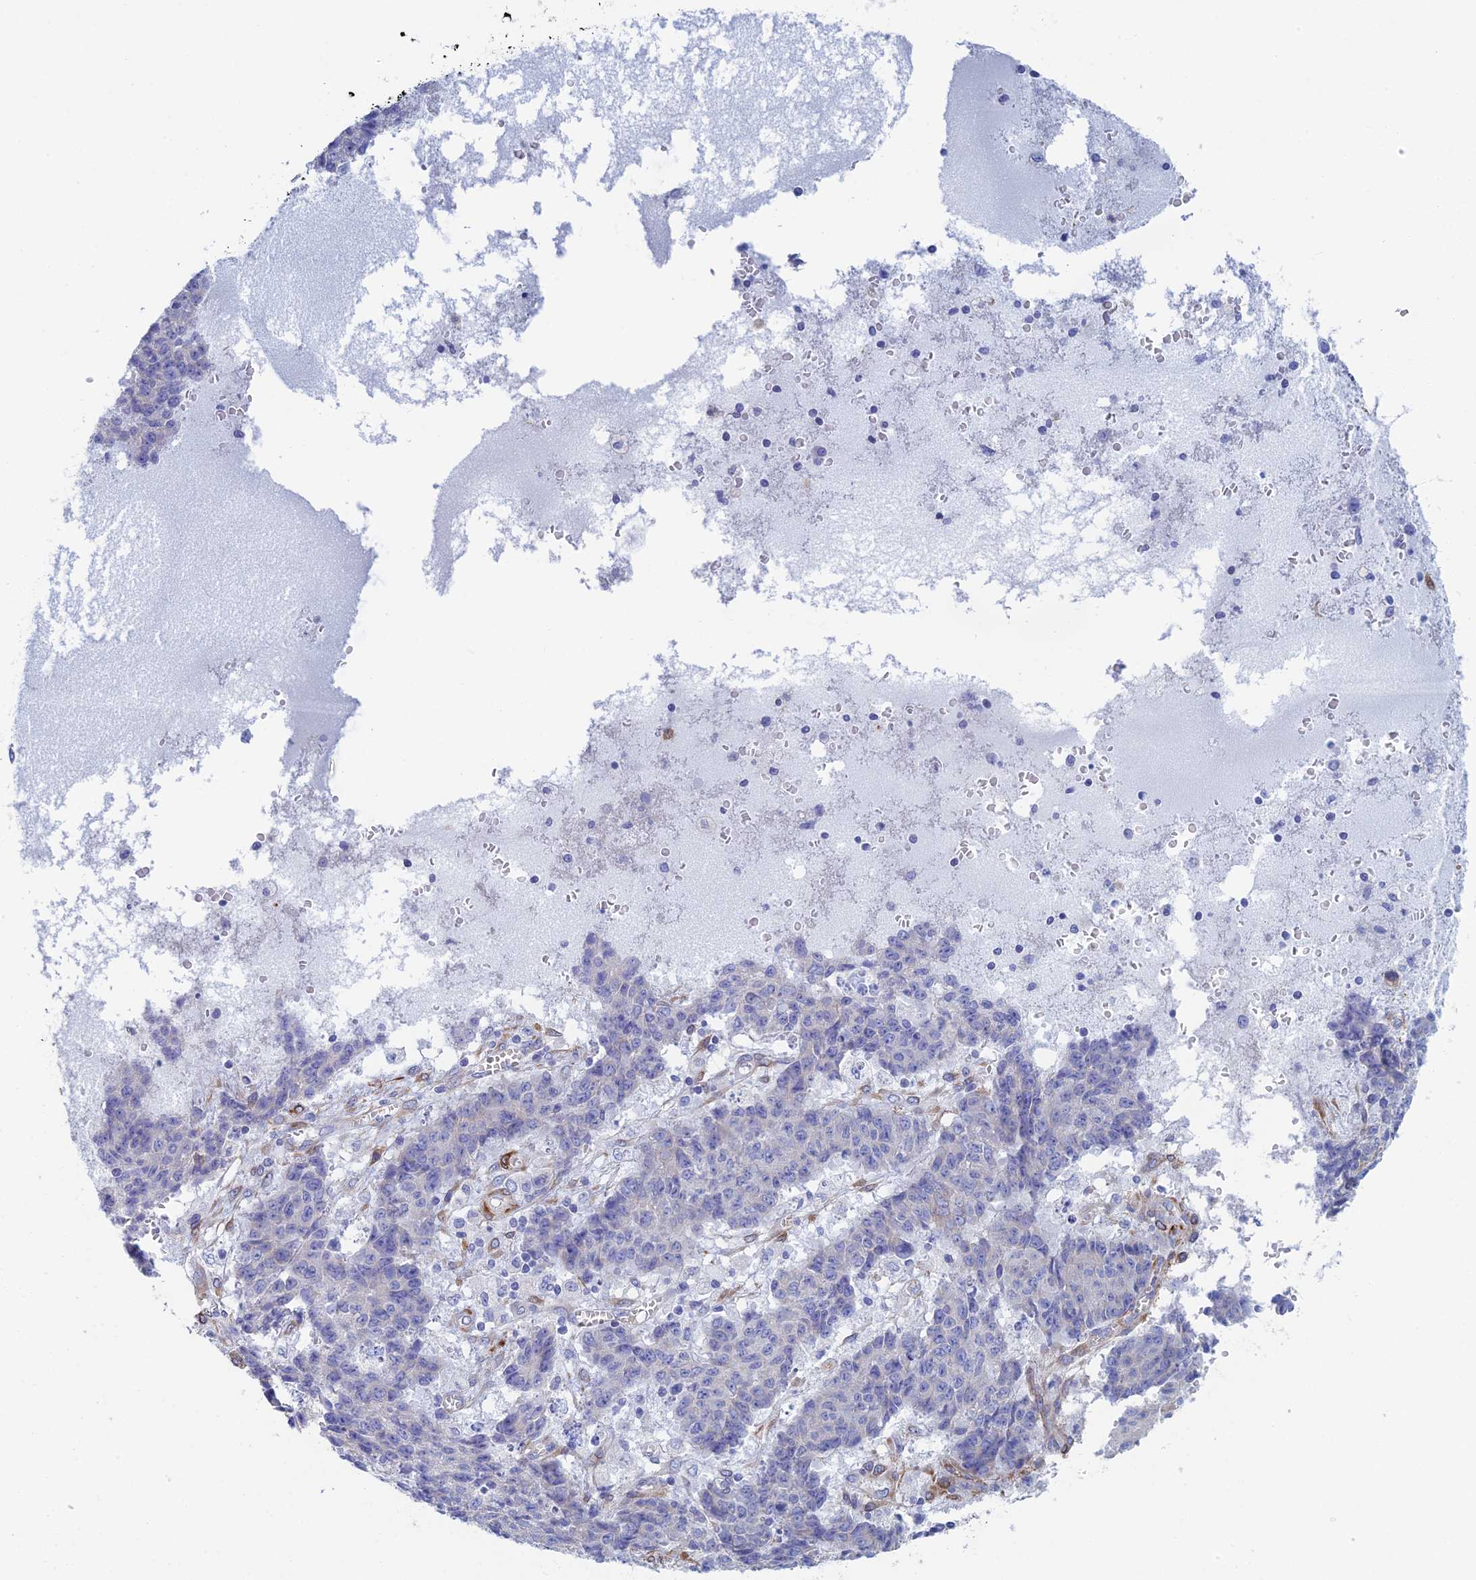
{"staining": {"intensity": "negative", "quantity": "none", "location": "none"}, "tissue": "ovarian cancer", "cell_type": "Tumor cells", "image_type": "cancer", "snomed": [{"axis": "morphology", "description": "Carcinoma, endometroid"}, {"axis": "topography", "description": "Ovary"}], "caption": "The immunohistochemistry (IHC) photomicrograph has no significant expression in tumor cells of endometroid carcinoma (ovarian) tissue.", "gene": "PCDHA8", "patient": {"sex": "female", "age": 42}}